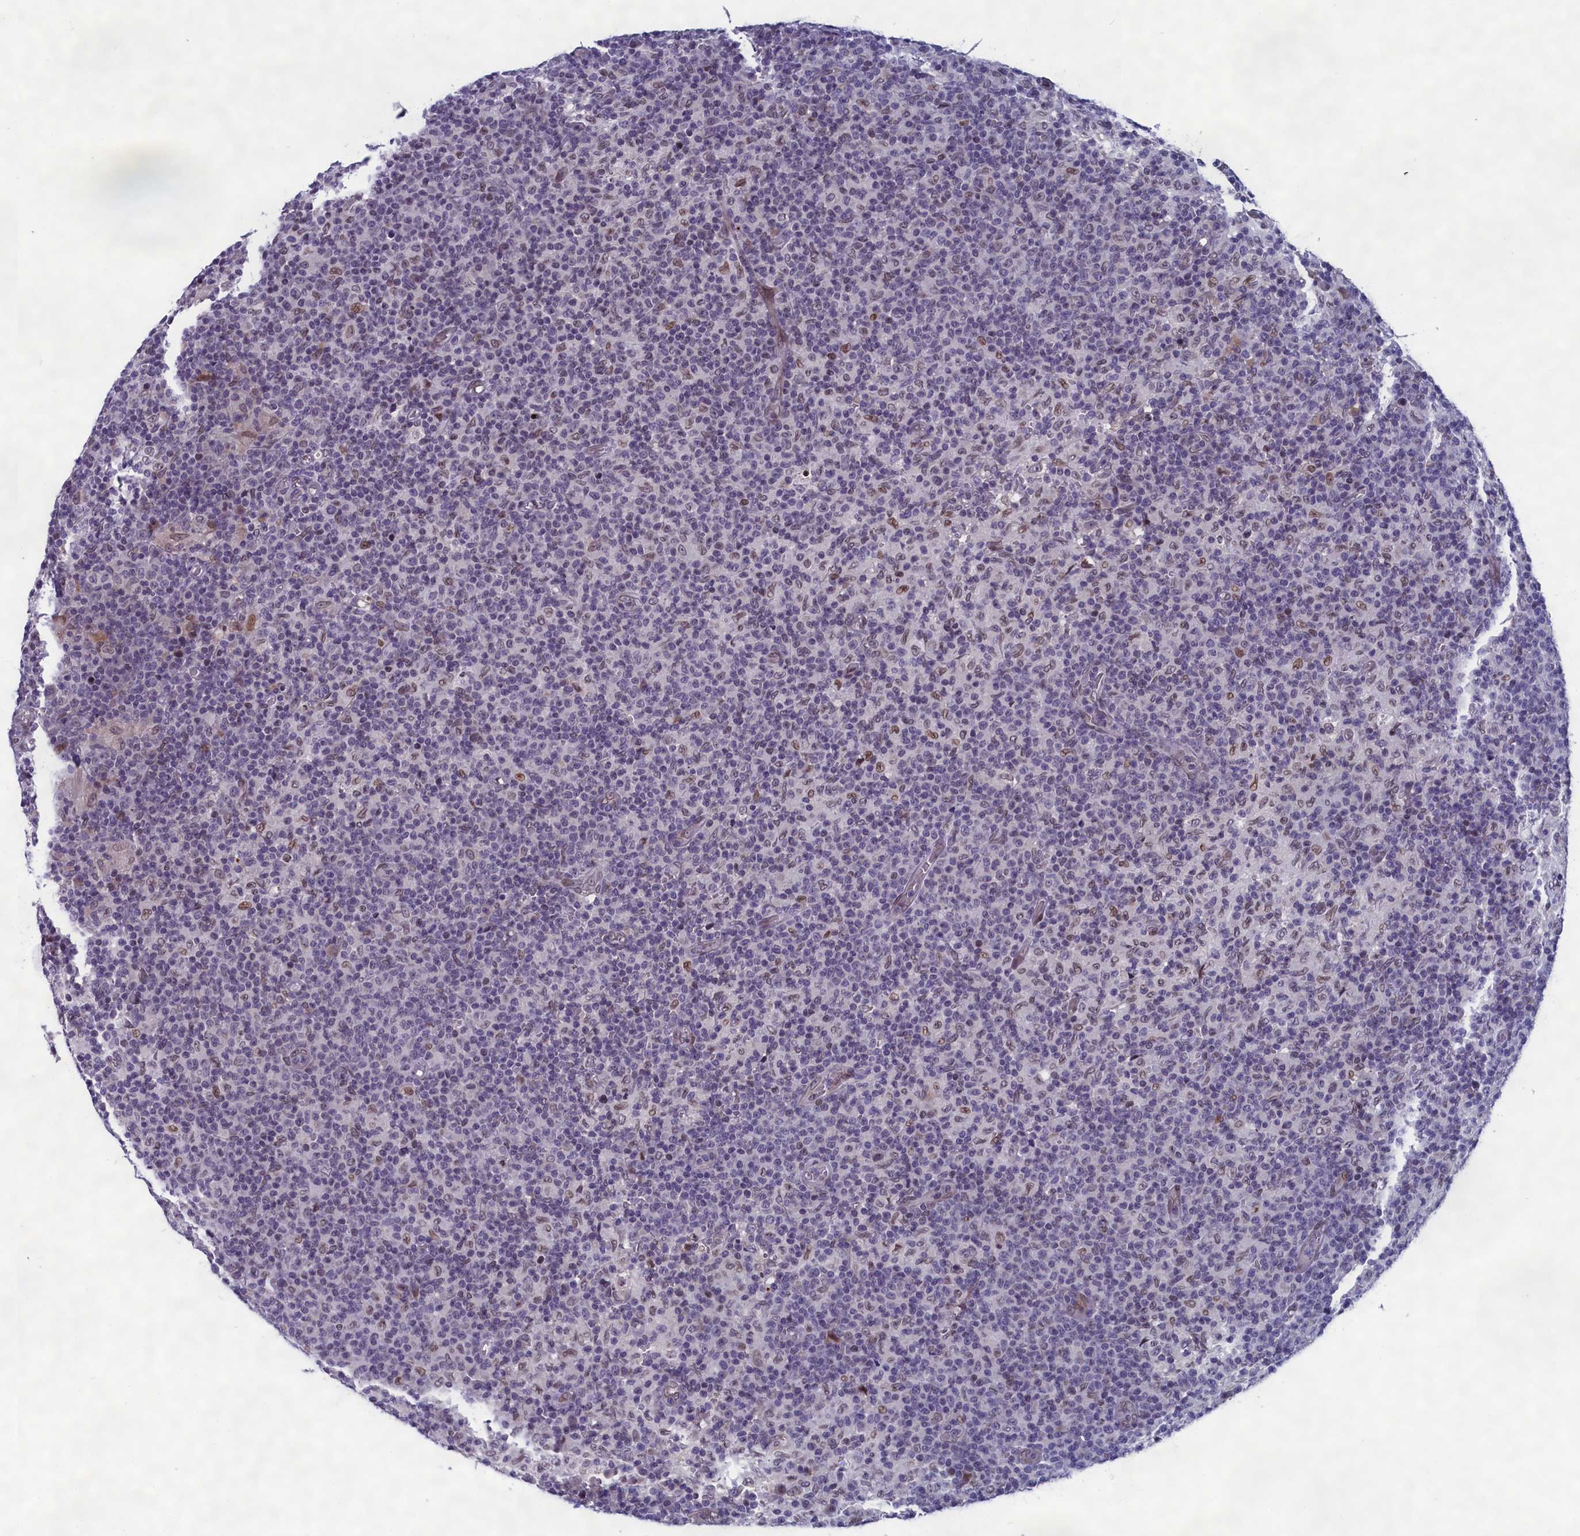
{"staining": {"intensity": "weak", "quantity": "<25%", "location": "nuclear"}, "tissue": "lymph node", "cell_type": "Germinal center cells", "image_type": "normal", "snomed": [{"axis": "morphology", "description": "Normal tissue, NOS"}, {"axis": "morphology", "description": "Inflammation, NOS"}, {"axis": "topography", "description": "Lymph node"}], "caption": "Immunohistochemical staining of normal human lymph node demonstrates no significant staining in germinal center cells.", "gene": "GPSM1", "patient": {"sex": "male", "age": 55}}